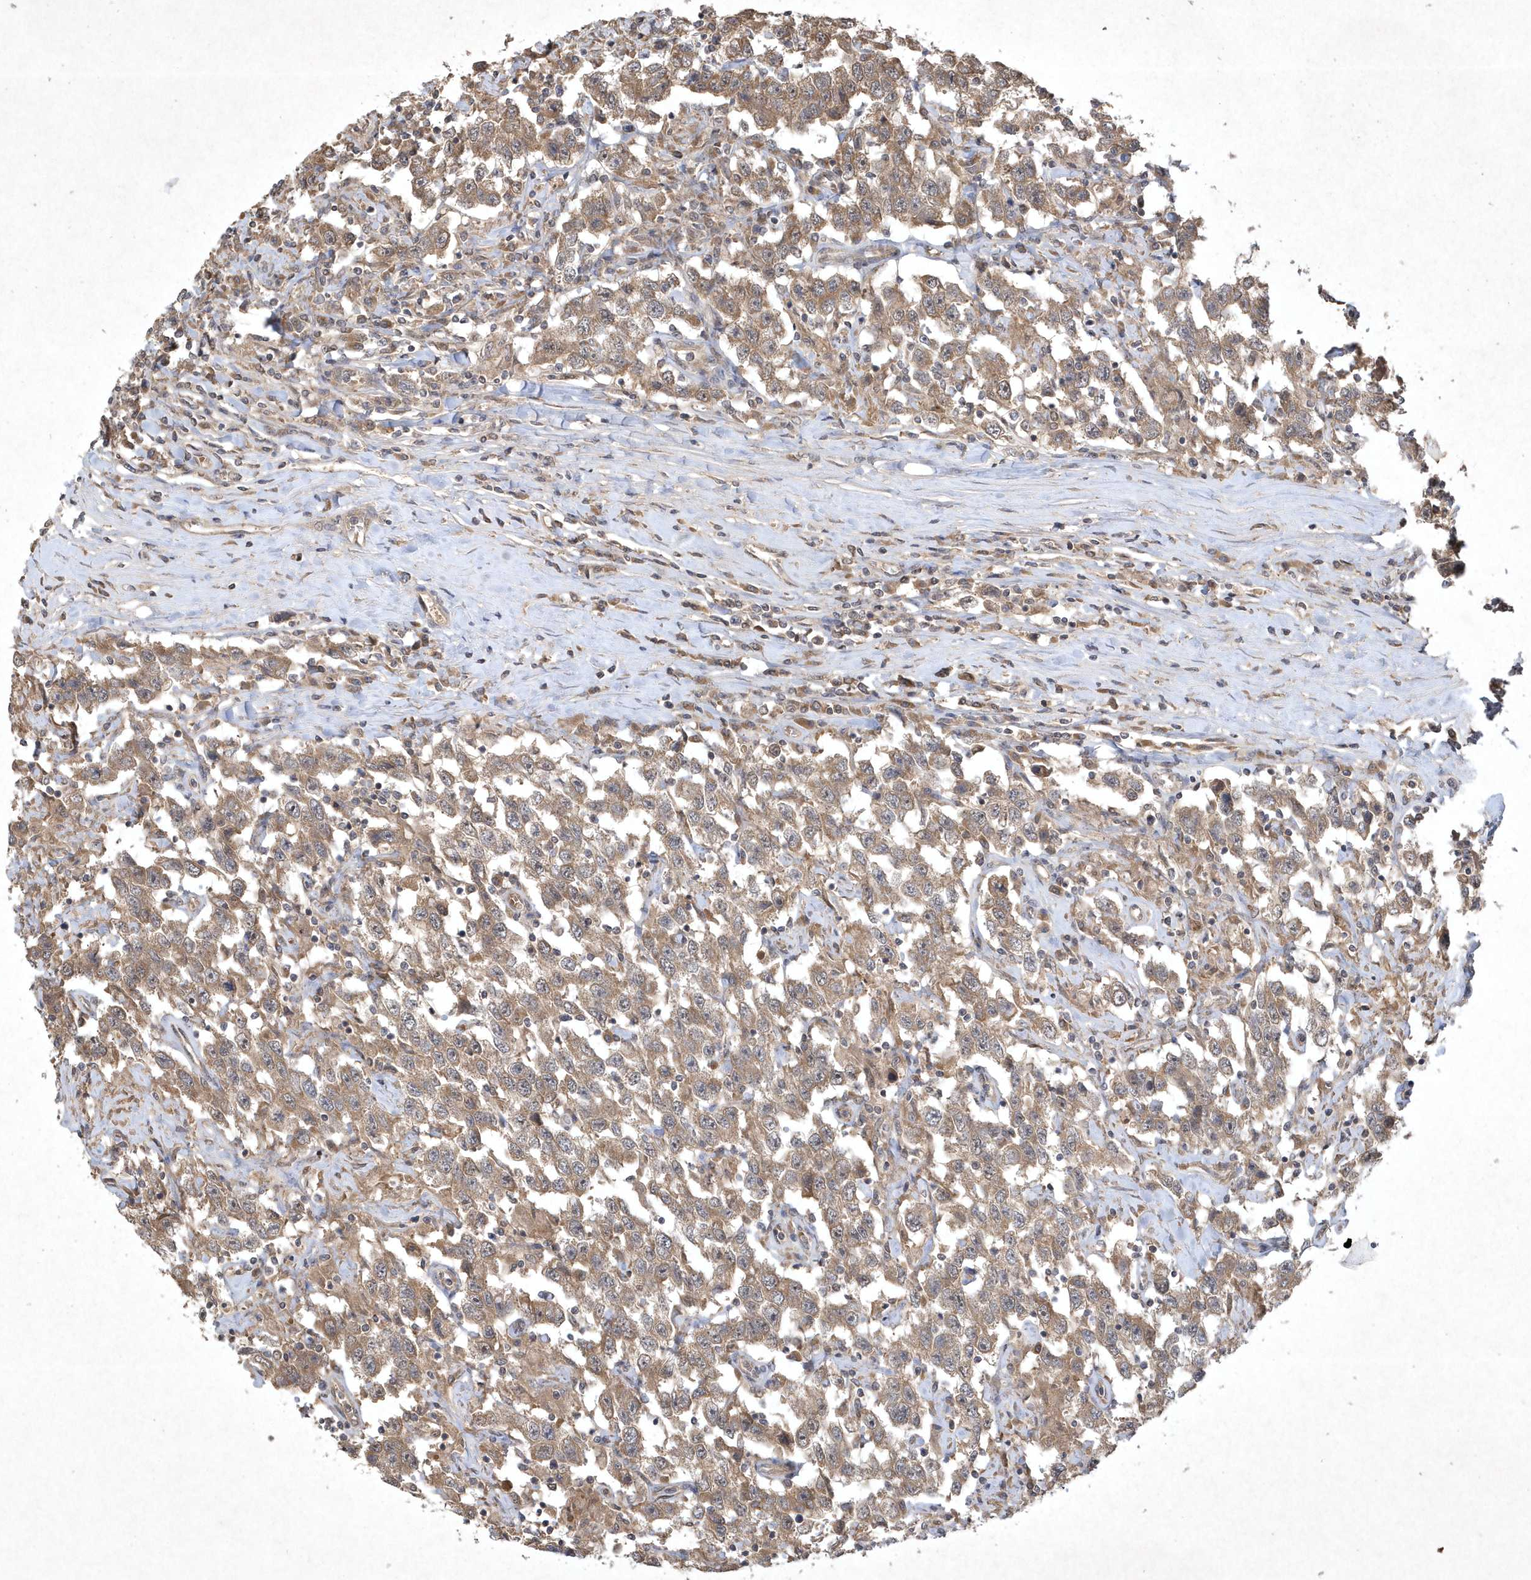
{"staining": {"intensity": "weak", "quantity": ">75%", "location": "cytoplasmic/membranous"}, "tissue": "testis cancer", "cell_type": "Tumor cells", "image_type": "cancer", "snomed": [{"axis": "morphology", "description": "Seminoma, NOS"}, {"axis": "topography", "description": "Testis"}], "caption": "The photomicrograph displays staining of testis cancer (seminoma), revealing weak cytoplasmic/membranous protein staining (brown color) within tumor cells.", "gene": "AKR7A2", "patient": {"sex": "male", "age": 41}}